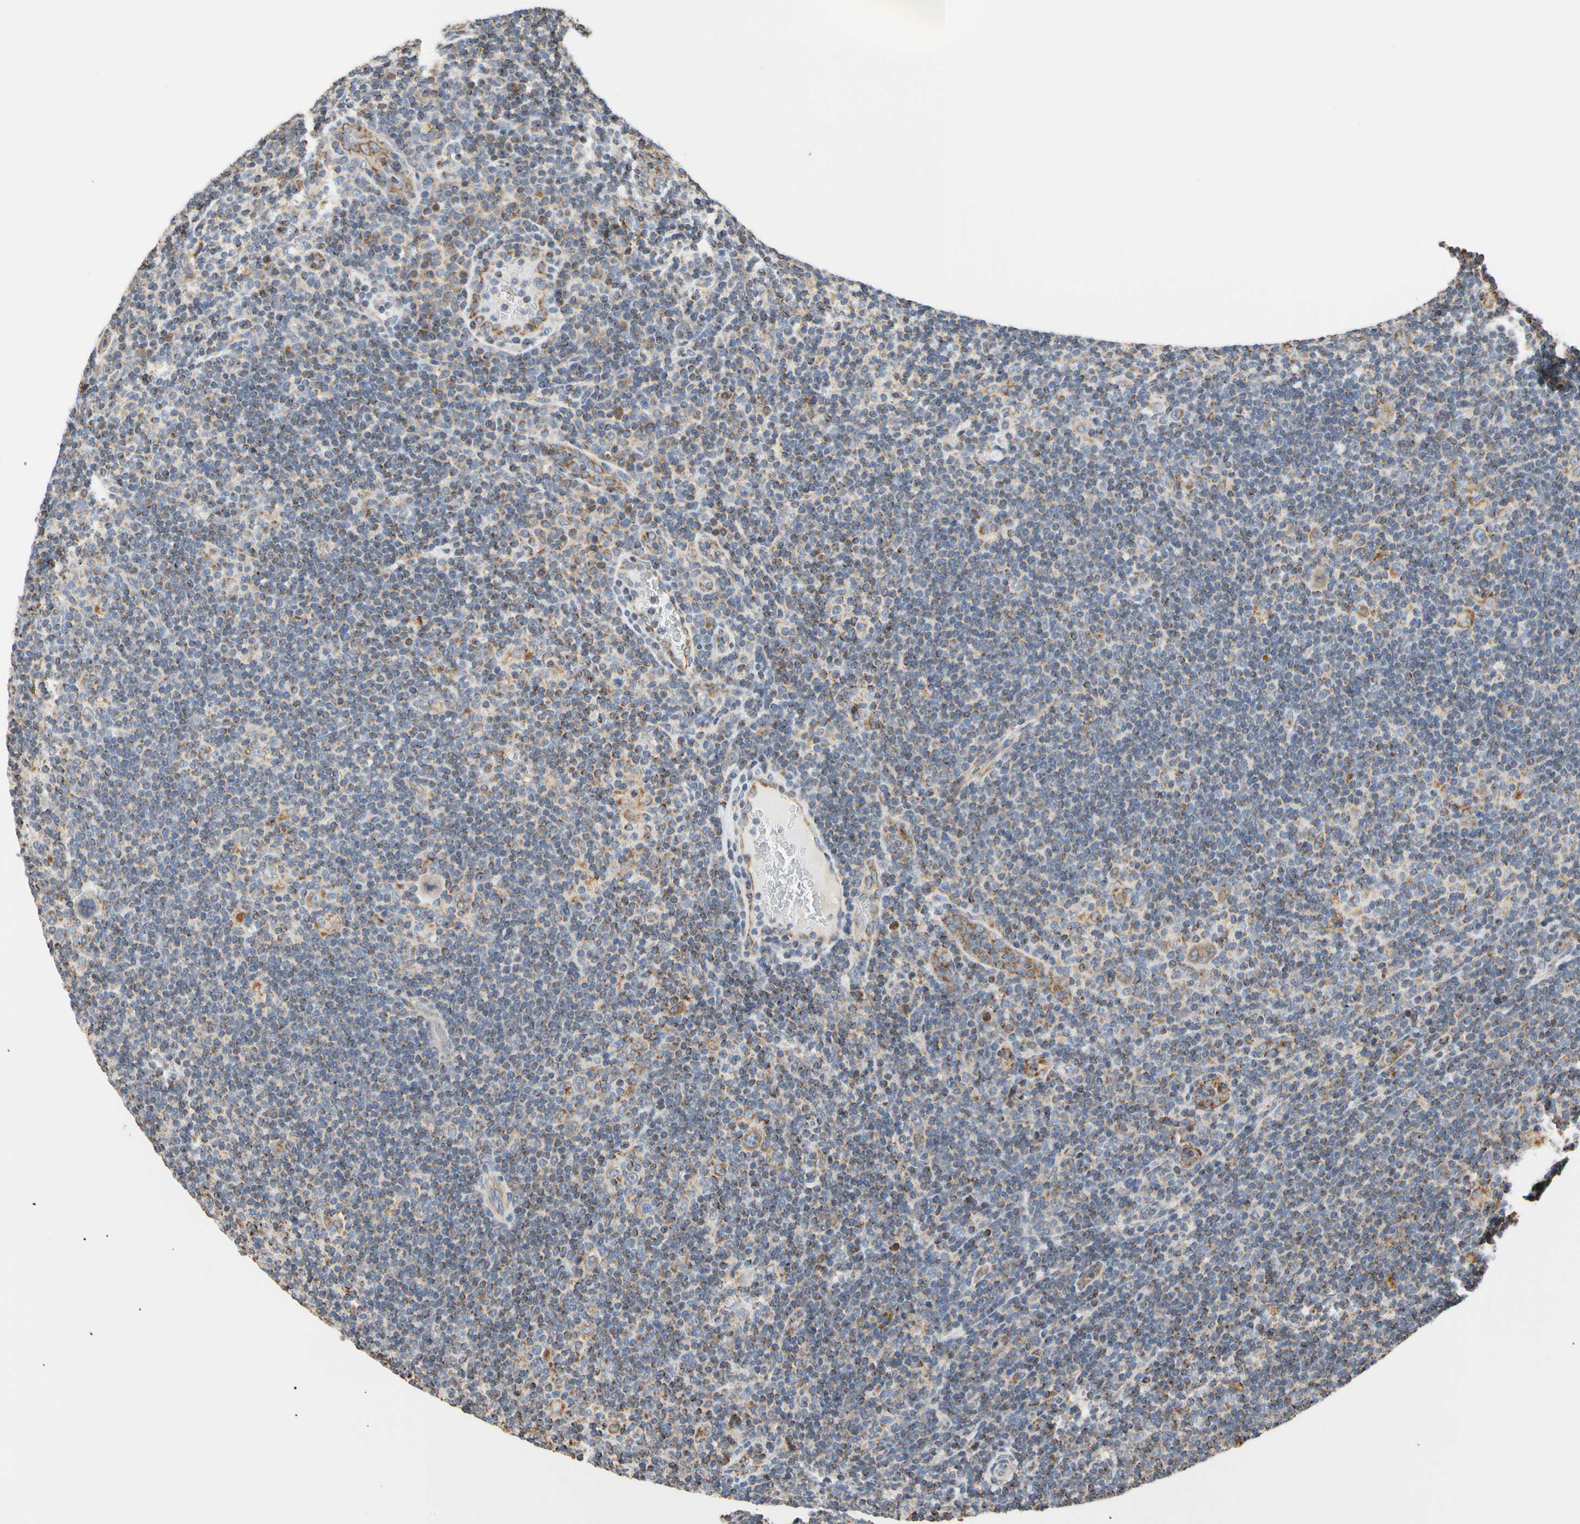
{"staining": {"intensity": "moderate", "quantity": ">75%", "location": "cytoplasmic/membranous"}, "tissue": "lymphoma", "cell_type": "Tumor cells", "image_type": "cancer", "snomed": [{"axis": "morphology", "description": "Hodgkin's disease, NOS"}, {"axis": "topography", "description": "Lymph node"}], "caption": "Brown immunohistochemical staining in human Hodgkin's disease exhibits moderate cytoplasmic/membranous expression in about >75% of tumor cells.", "gene": "PLGRKT", "patient": {"sex": "female", "age": 57}}